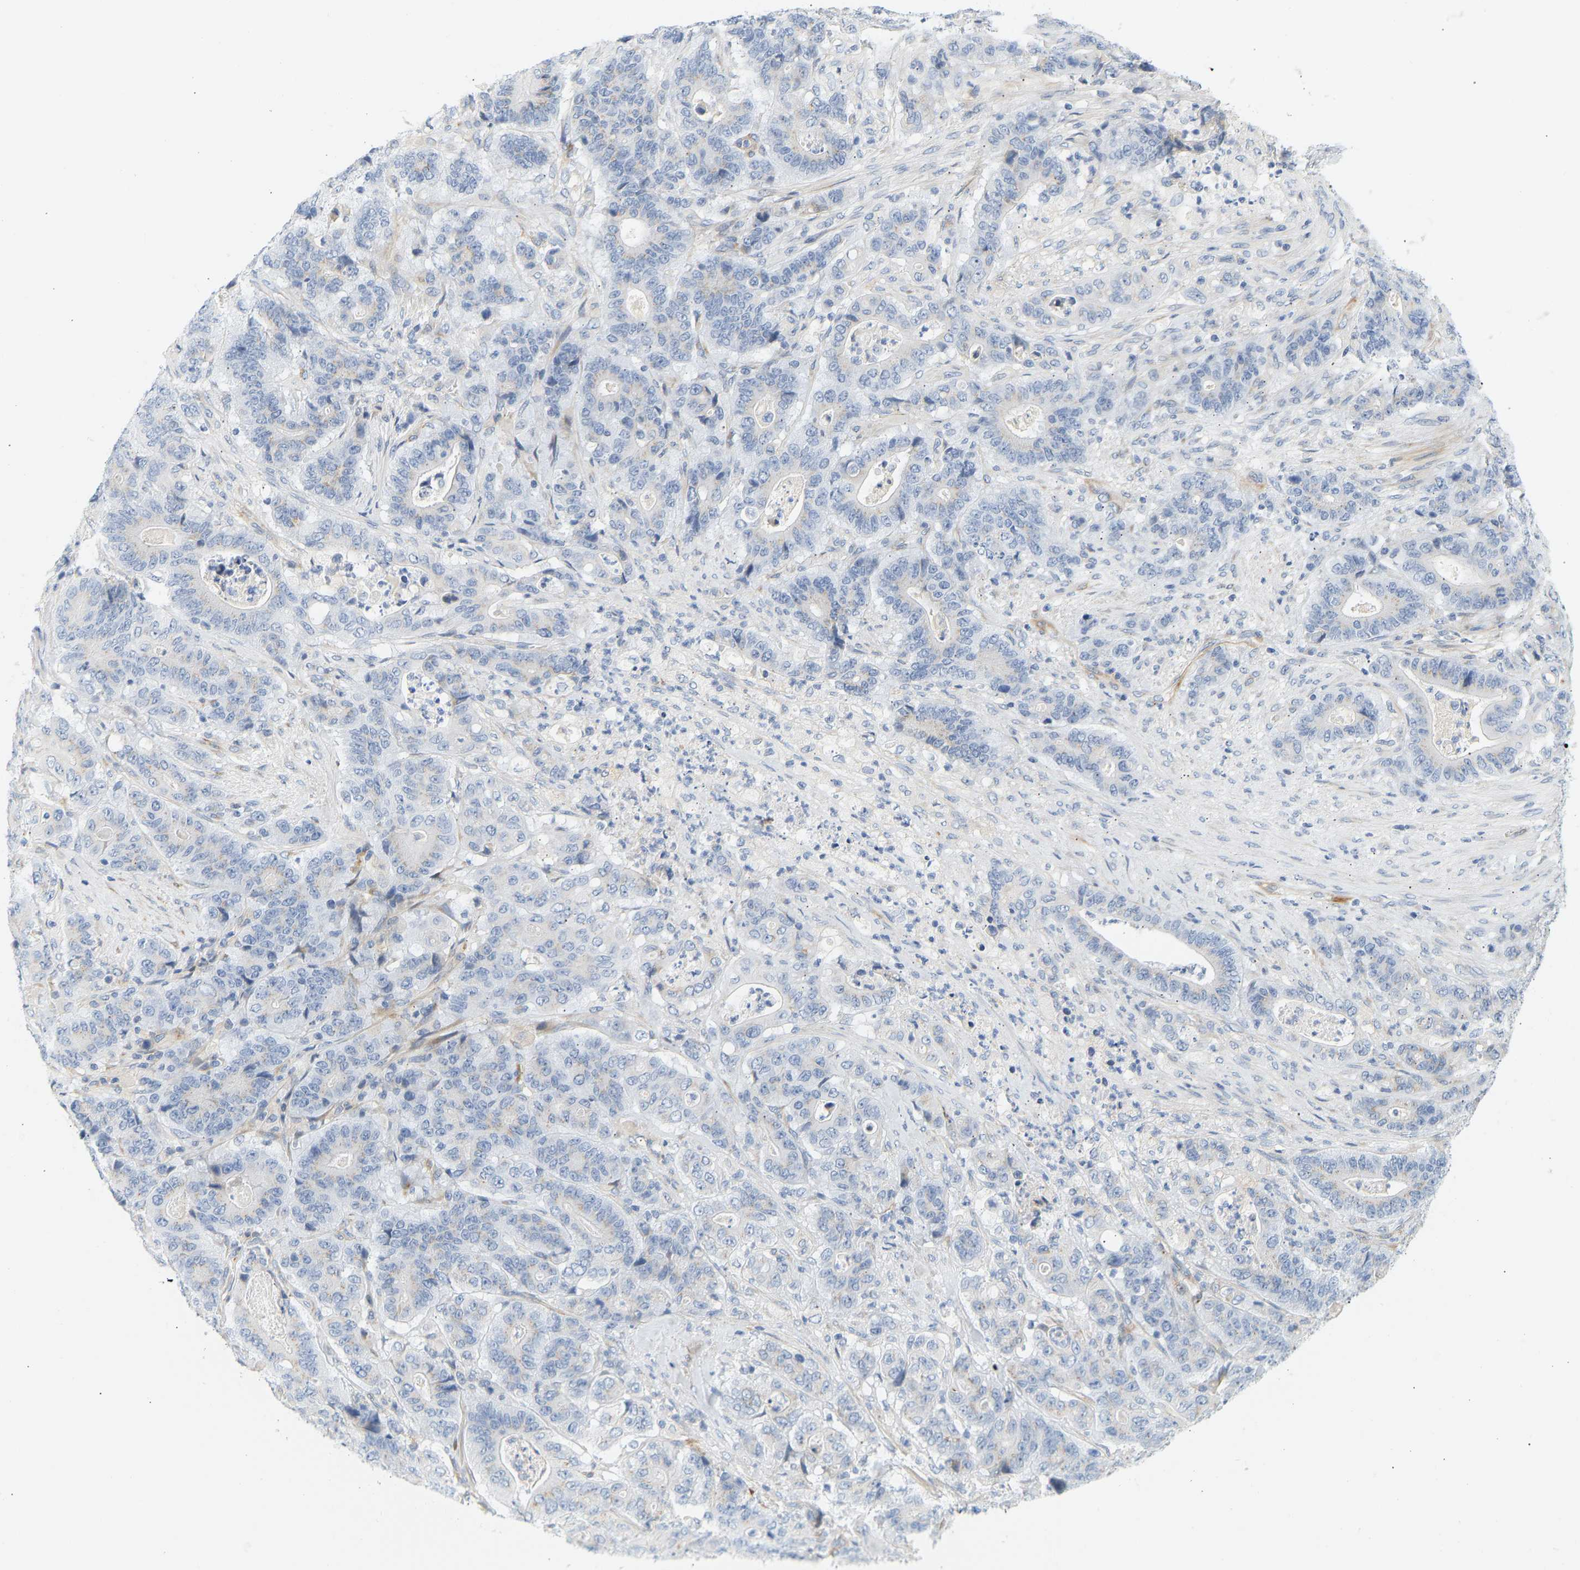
{"staining": {"intensity": "negative", "quantity": "none", "location": "none"}, "tissue": "stomach cancer", "cell_type": "Tumor cells", "image_type": "cancer", "snomed": [{"axis": "morphology", "description": "Adenocarcinoma, NOS"}, {"axis": "topography", "description": "Stomach"}], "caption": "Histopathology image shows no significant protein positivity in tumor cells of stomach adenocarcinoma.", "gene": "SLC30A7", "patient": {"sex": "female", "age": 73}}